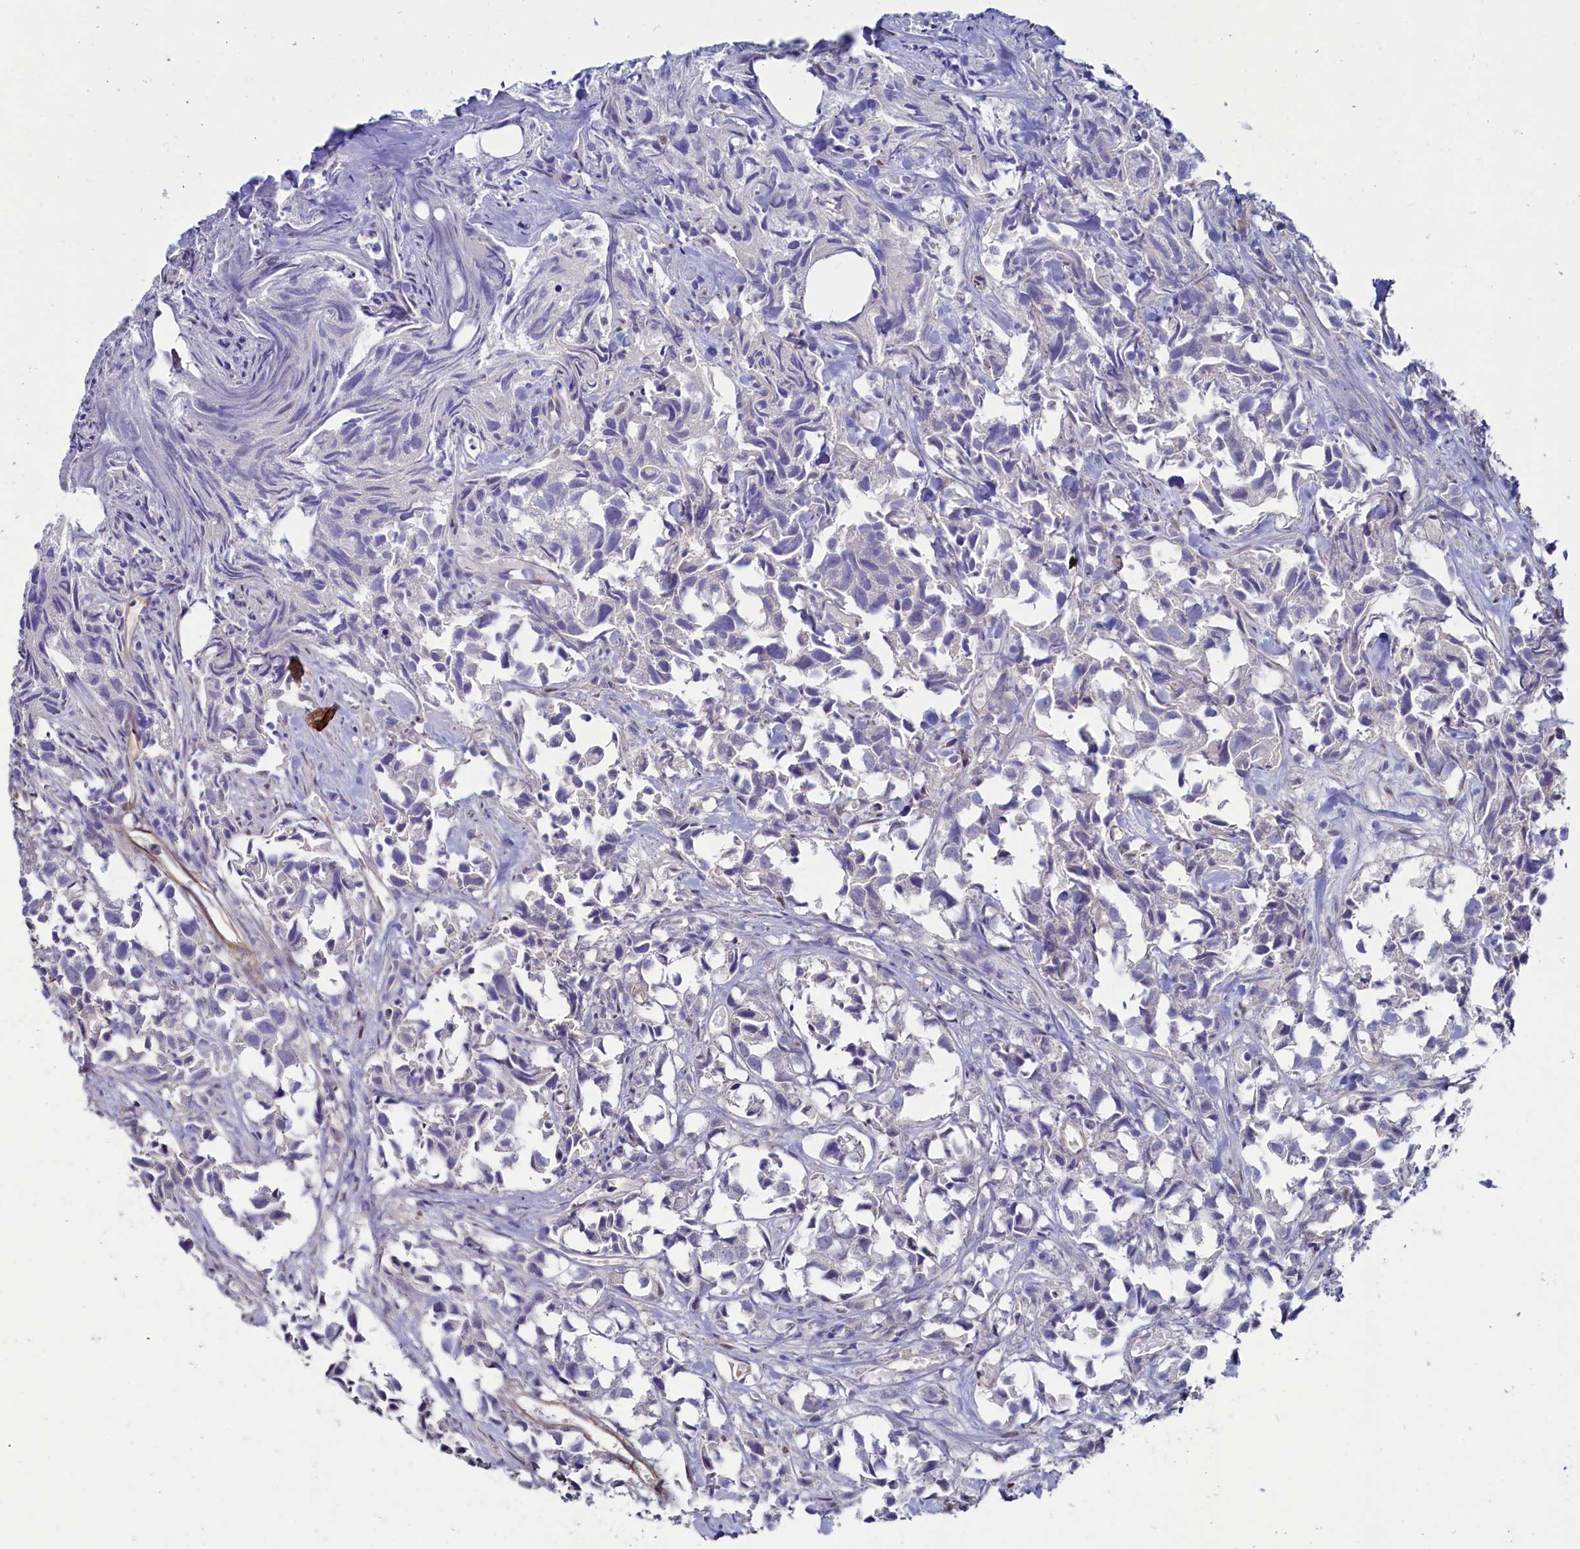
{"staining": {"intensity": "negative", "quantity": "none", "location": "none"}, "tissue": "urothelial cancer", "cell_type": "Tumor cells", "image_type": "cancer", "snomed": [{"axis": "morphology", "description": "Urothelial carcinoma, High grade"}, {"axis": "topography", "description": "Urinary bladder"}], "caption": "Photomicrograph shows no significant protein positivity in tumor cells of urothelial cancer.", "gene": "ASTE1", "patient": {"sex": "female", "age": 75}}